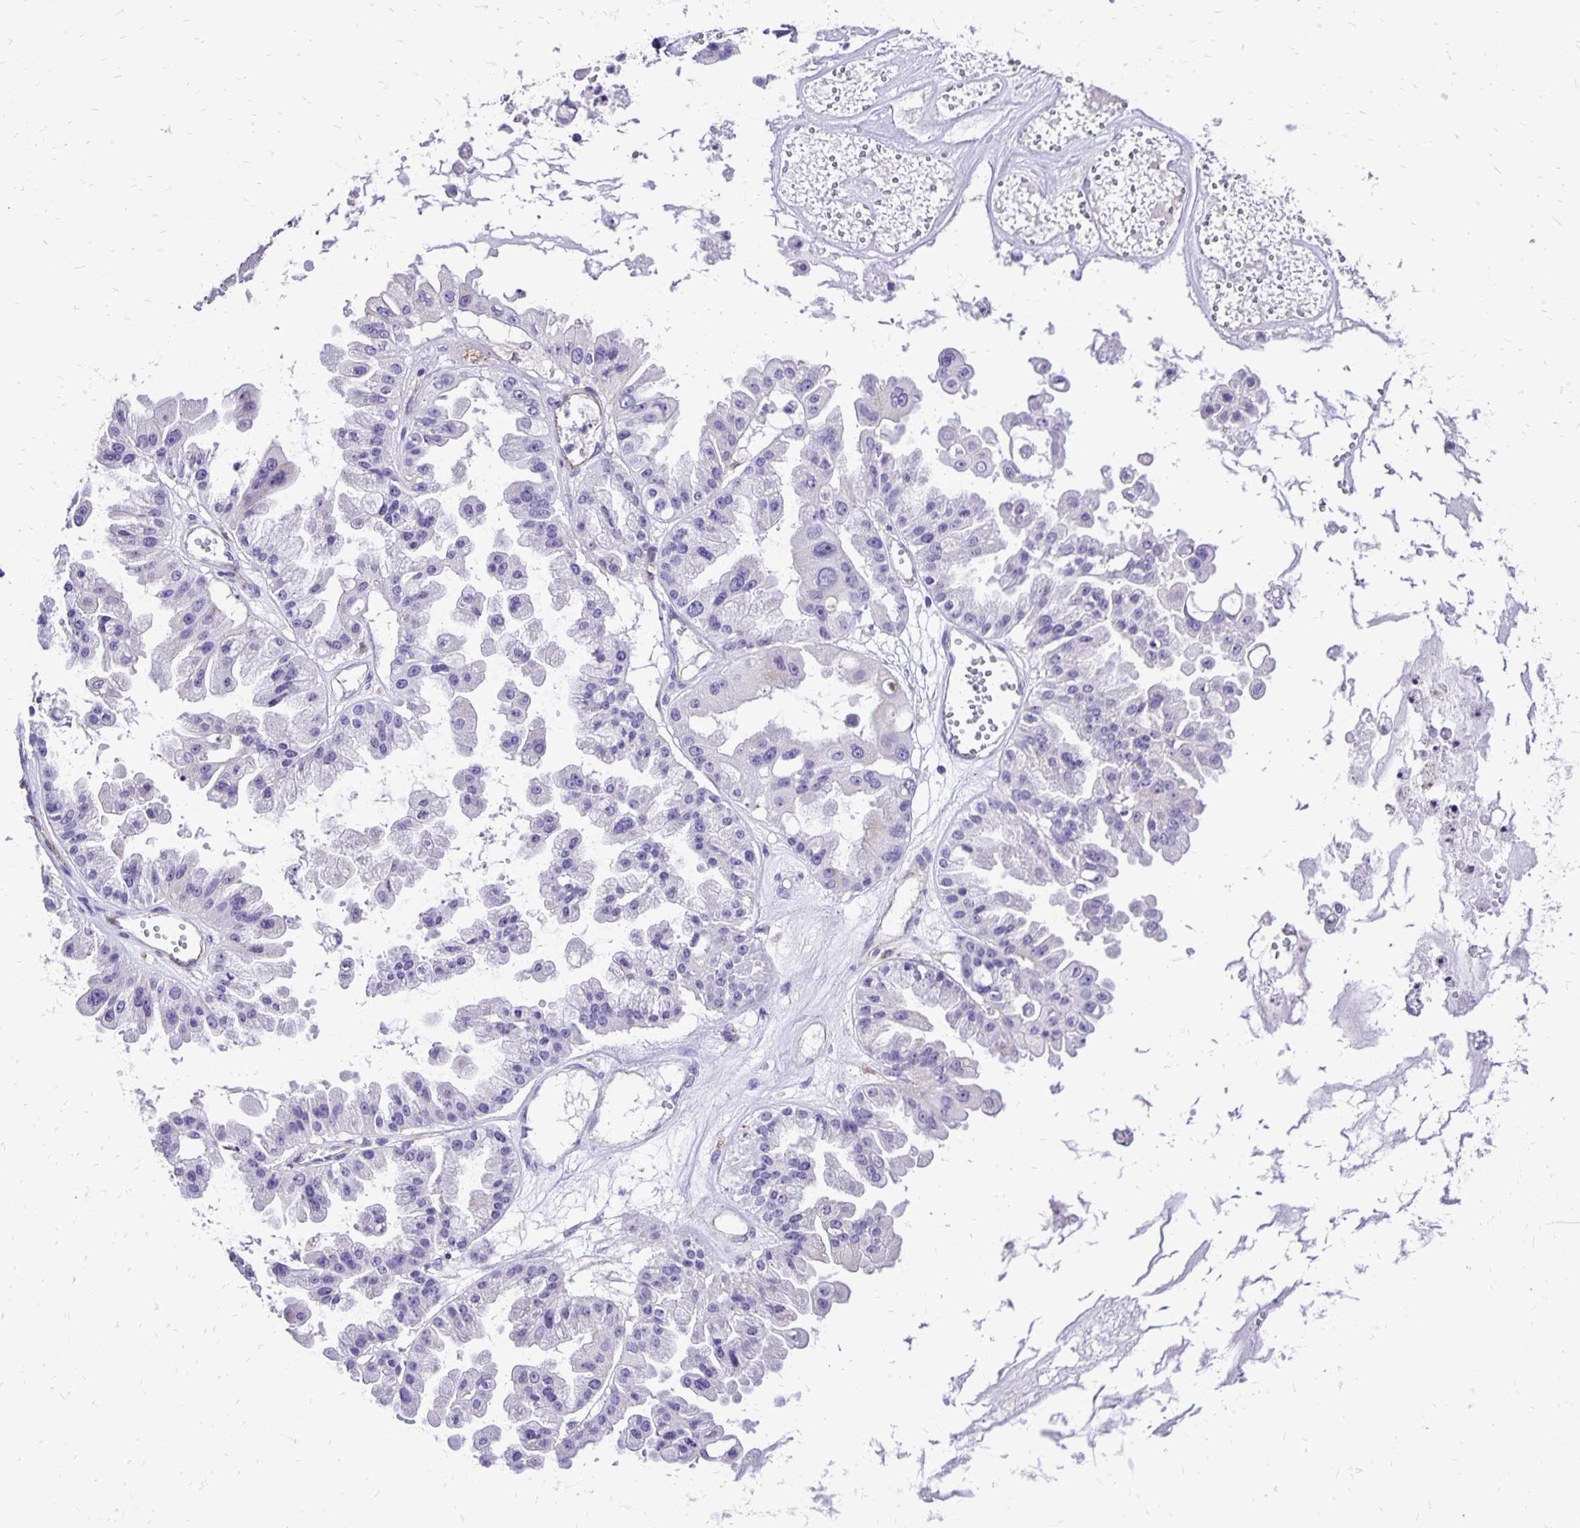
{"staining": {"intensity": "negative", "quantity": "none", "location": "none"}, "tissue": "ovarian cancer", "cell_type": "Tumor cells", "image_type": "cancer", "snomed": [{"axis": "morphology", "description": "Cystadenocarcinoma, serous, NOS"}, {"axis": "topography", "description": "Ovary"}], "caption": "Immunohistochemistry (IHC) photomicrograph of ovarian serous cystadenocarcinoma stained for a protein (brown), which demonstrates no staining in tumor cells. Nuclei are stained in blue.", "gene": "EIF5A", "patient": {"sex": "female", "age": 56}}